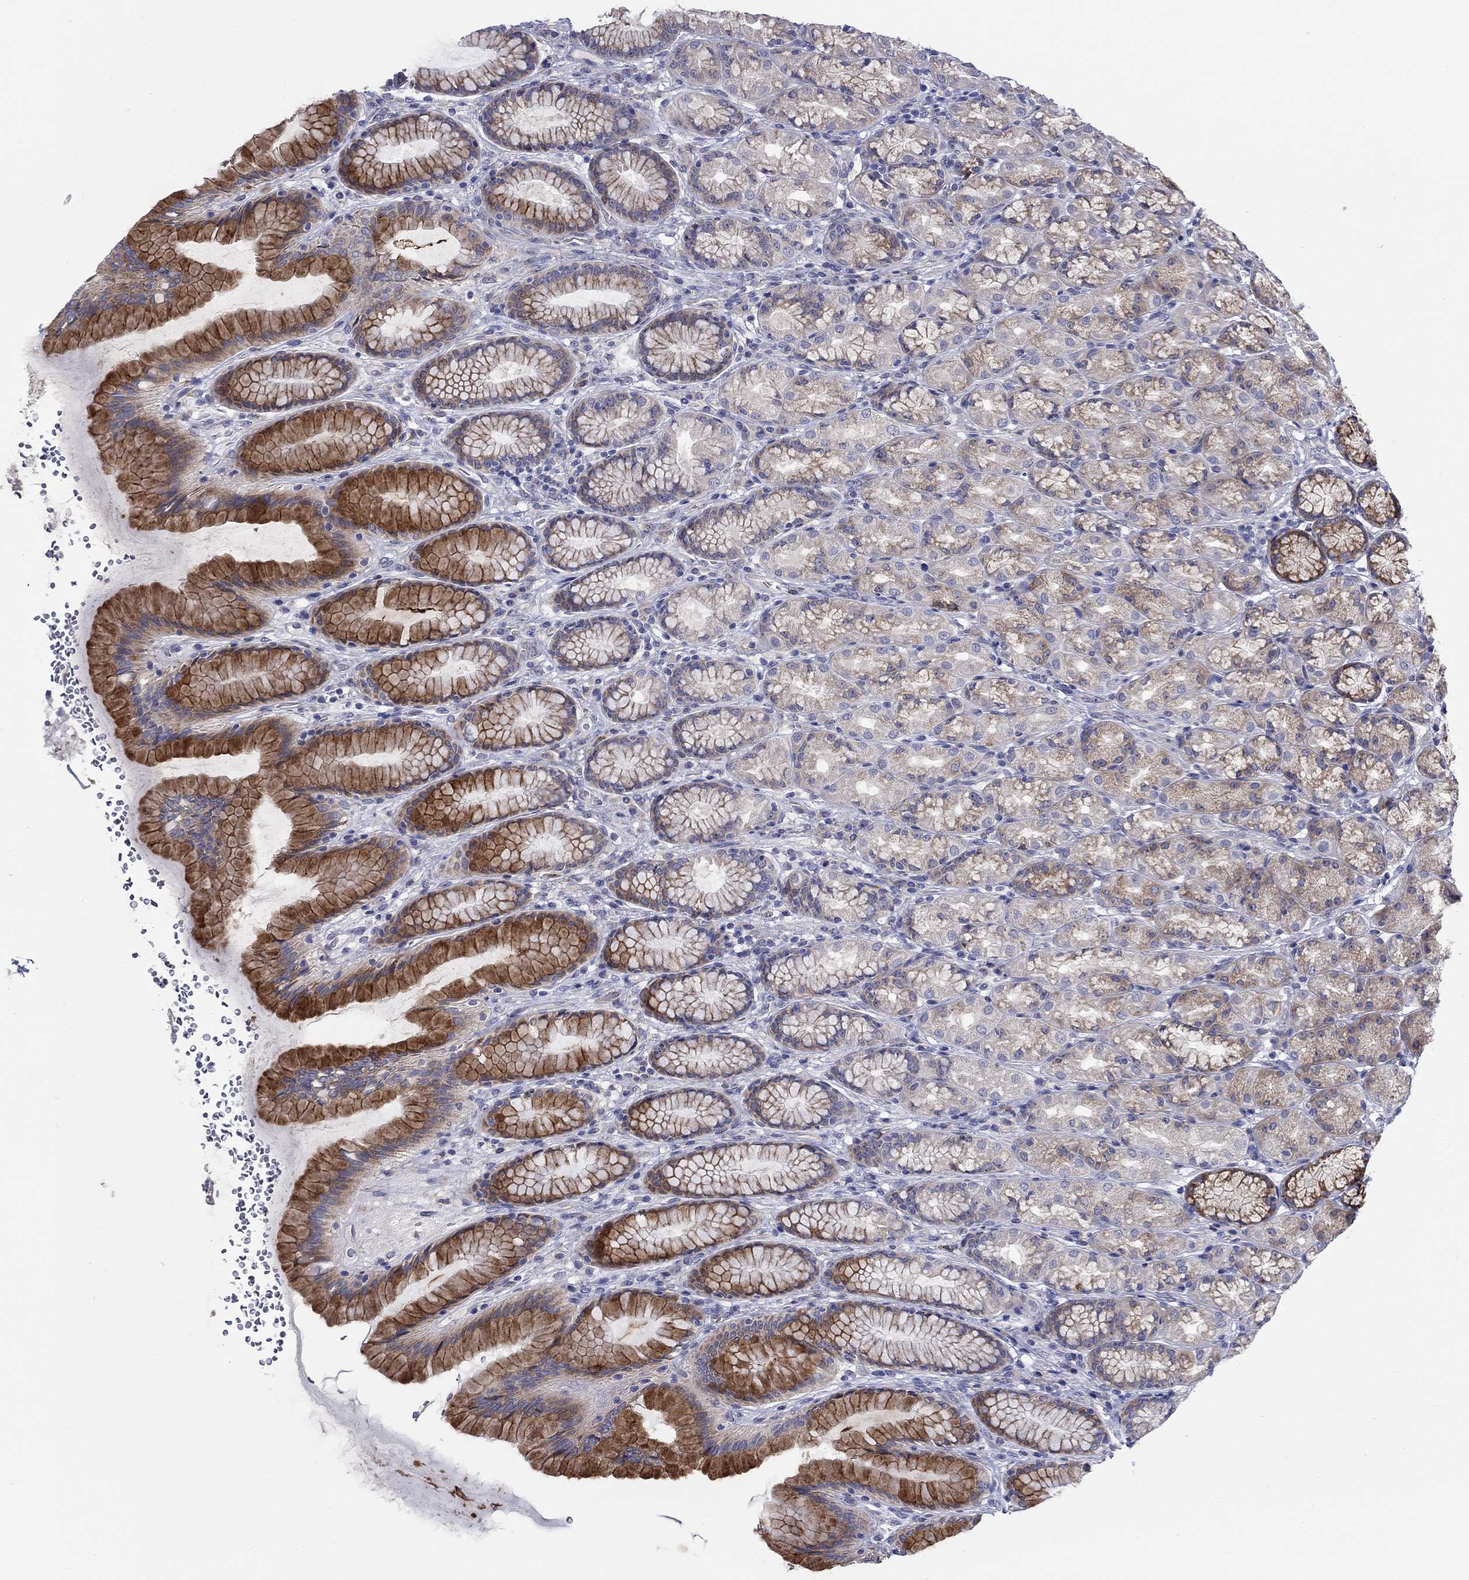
{"staining": {"intensity": "strong", "quantity": "<25%", "location": "cytoplasmic/membranous"}, "tissue": "stomach", "cell_type": "Glandular cells", "image_type": "normal", "snomed": [{"axis": "morphology", "description": "Normal tissue, NOS"}, {"axis": "morphology", "description": "Adenocarcinoma, NOS"}, {"axis": "topography", "description": "Stomach"}], "caption": "Protein expression analysis of benign stomach exhibits strong cytoplasmic/membranous positivity in about <25% of glandular cells. (DAB = brown stain, brightfield microscopy at high magnification).", "gene": "QRFPR", "patient": {"sex": "female", "age": 79}}